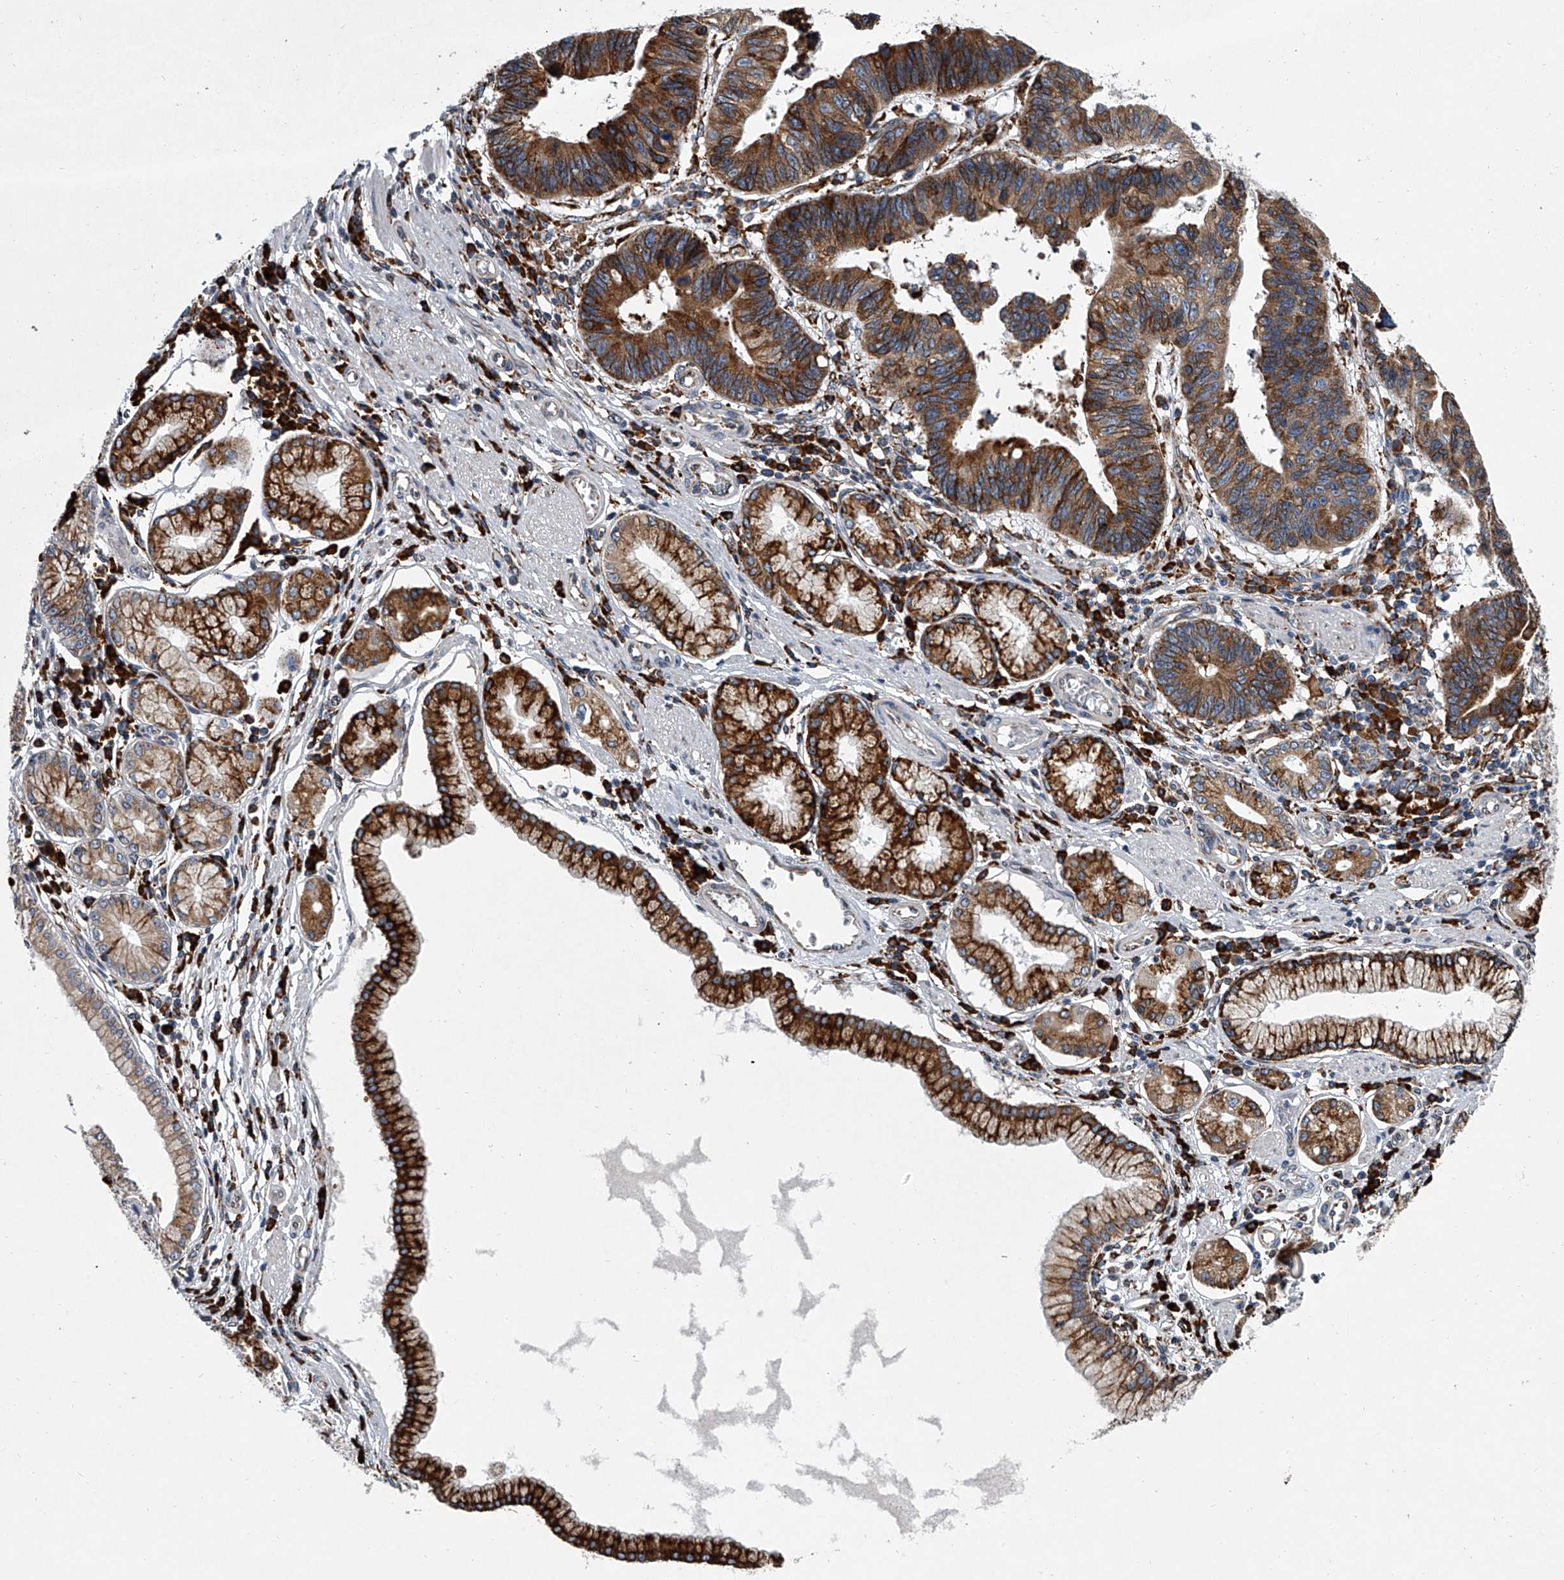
{"staining": {"intensity": "moderate", "quantity": ">75%", "location": "cytoplasmic/membranous"}, "tissue": "stomach cancer", "cell_type": "Tumor cells", "image_type": "cancer", "snomed": [{"axis": "morphology", "description": "Adenocarcinoma, NOS"}, {"axis": "topography", "description": "Stomach"}], "caption": "Moderate cytoplasmic/membranous protein positivity is seen in approximately >75% of tumor cells in stomach cancer. The staining was performed using DAB, with brown indicating positive protein expression. Nuclei are stained blue with hematoxylin.", "gene": "TMEM63C", "patient": {"sex": "male", "age": 59}}